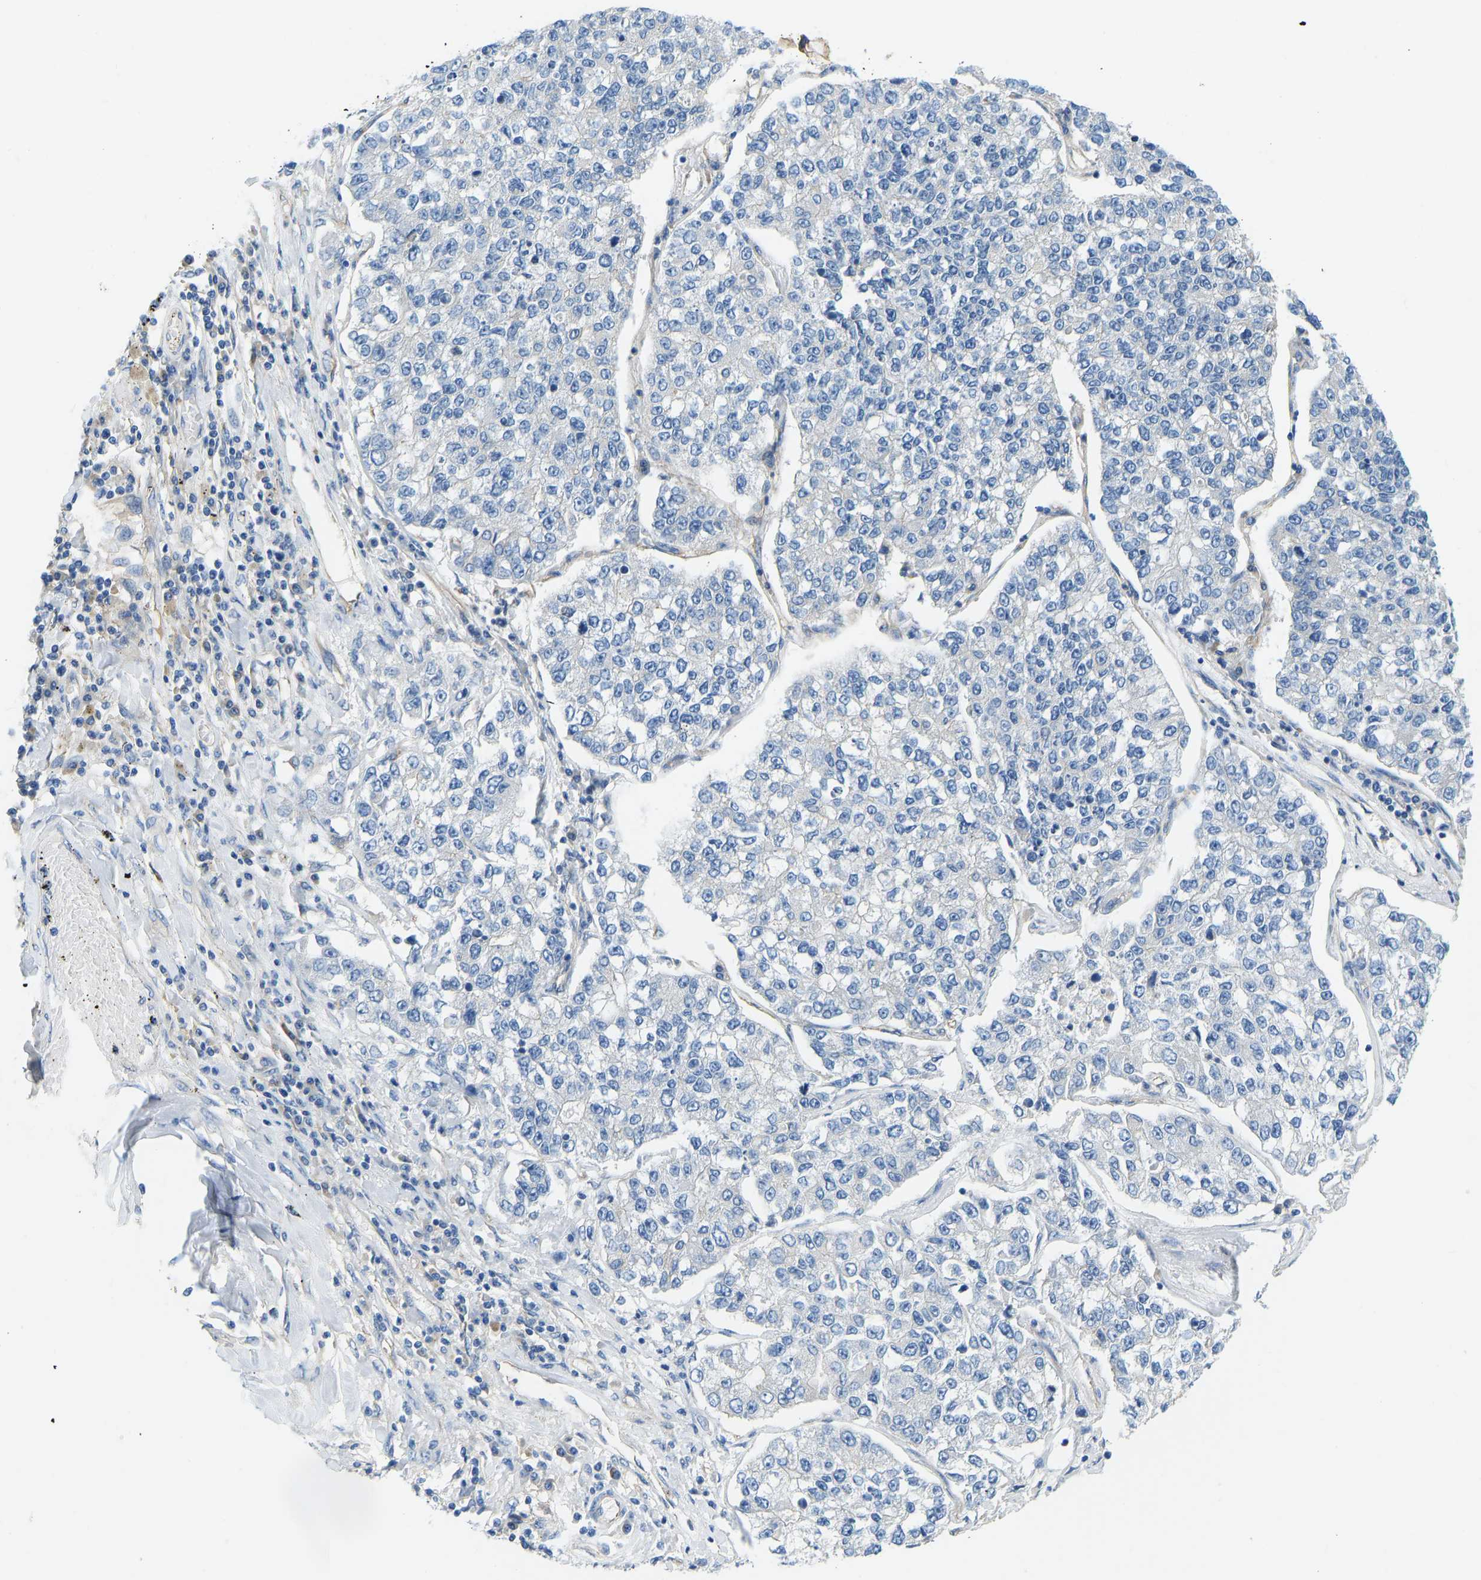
{"staining": {"intensity": "negative", "quantity": "none", "location": "none"}, "tissue": "lung cancer", "cell_type": "Tumor cells", "image_type": "cancer", "snomed": [{"axis": "morphology", "description": "Adenocarcinoma, NOS"}, {"axis": "topography", "description": "Lung"}], "caption": "Immunohistochemistry (IHC) histopathology image of lung adenocarcinoma stained for a protein (brown), which displays no expression in tumor cells.", "gene": "CHAD", "patient": {"sex": "male", "age": 49}}